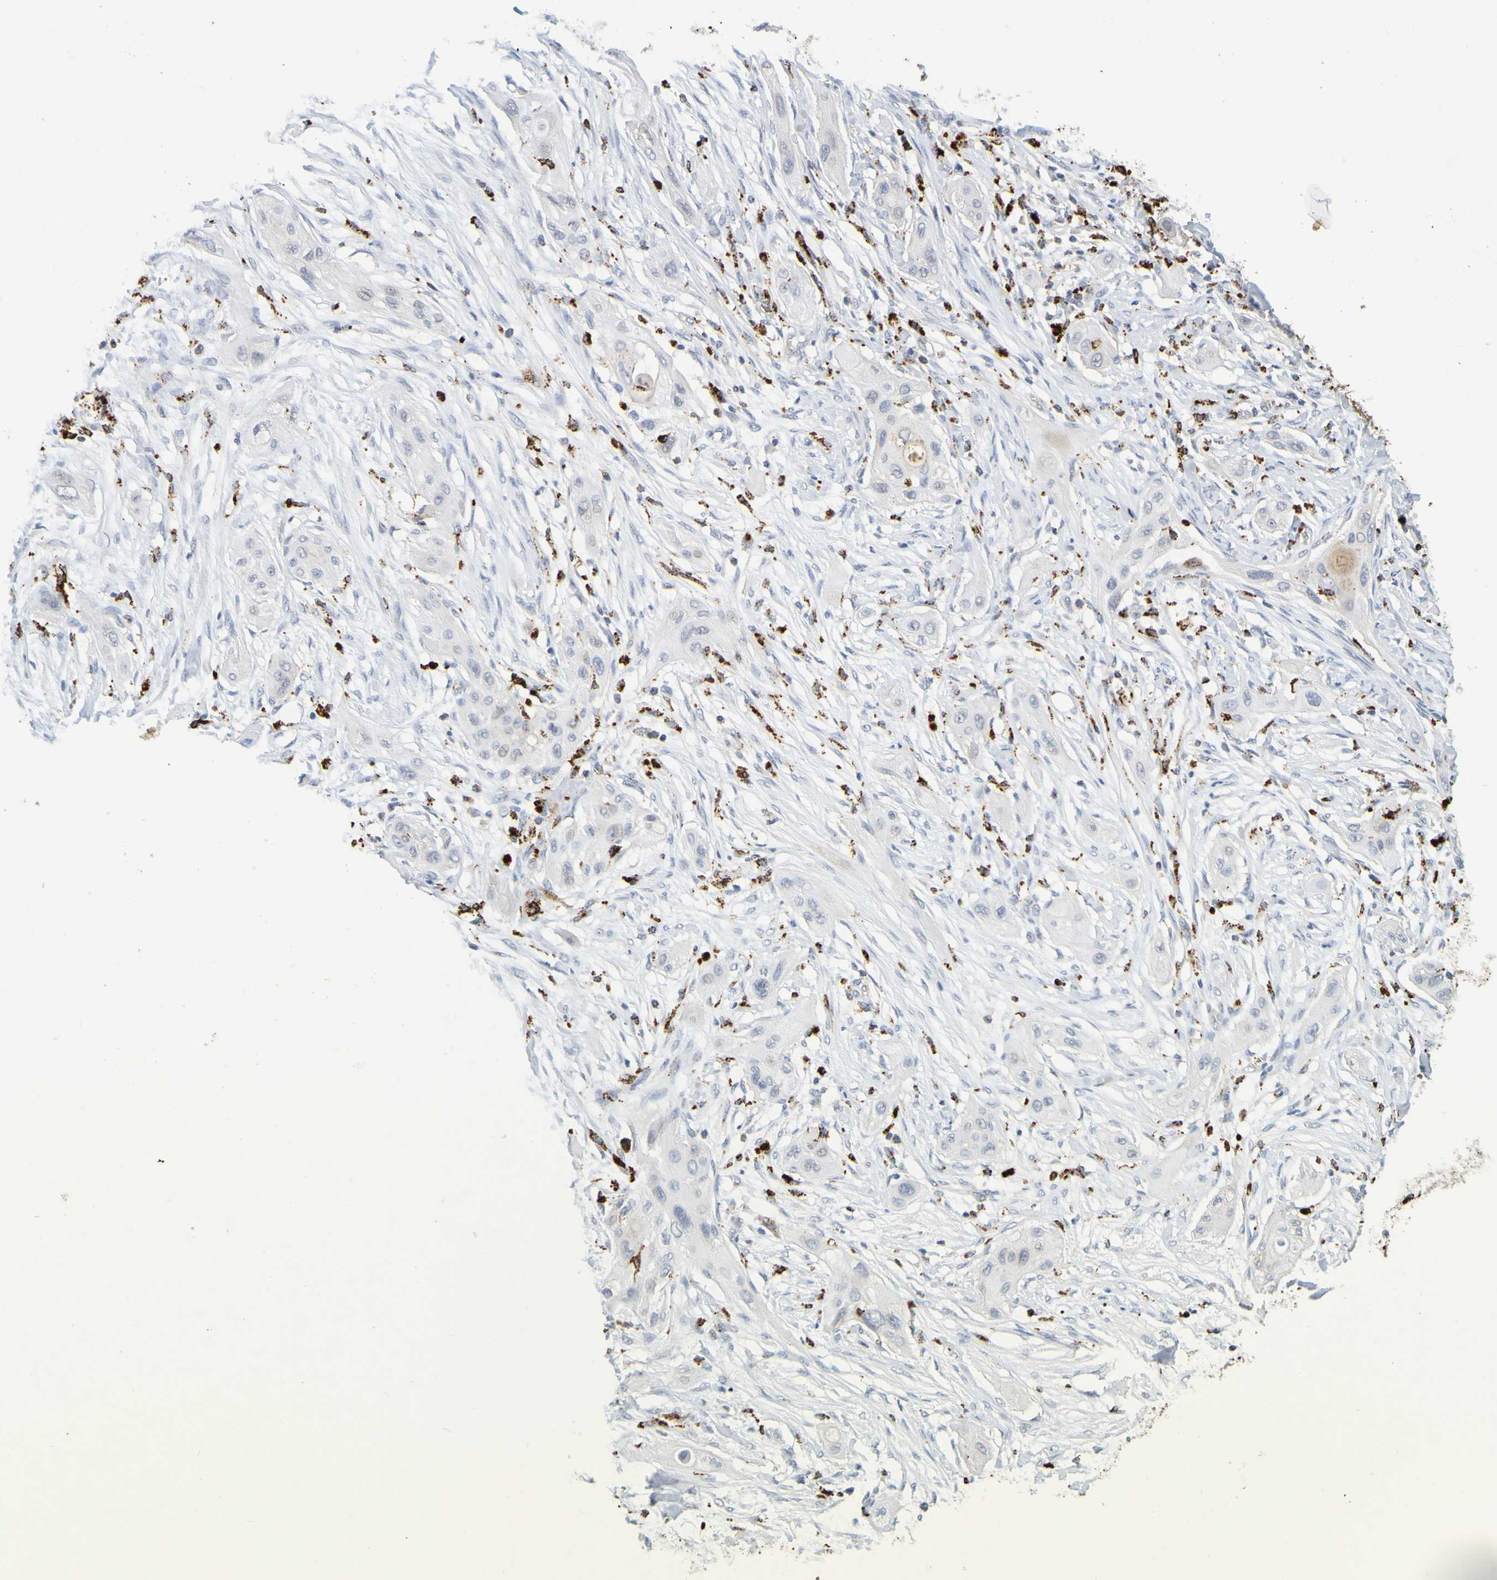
{"staining": {"intensity": "negative", "quantity": "none", "location": "none"}, "tissue": "lung cancer", "cell_type": "Tumor cells", "image_type": "cancer", "snomed": [{"axis": "morphology", "description": "Squamous cell carcinoma, NOS"}, {"axis": "topography", "description": "Lung"}], "caption": "IHC micrograph of squamous cell carcinoma (lung) stained for a protein (brown), which demonstrates no positivity in tumor cells. The staining was performed using DAB (3,3'-diaminobenzidine) to visualize the protein expression in brown, while the nuclei were stained in blue with hematoxylin (Magnification: 20x).", "gene": "TPH1", "patient": {"sex": "female", "age": 47}}